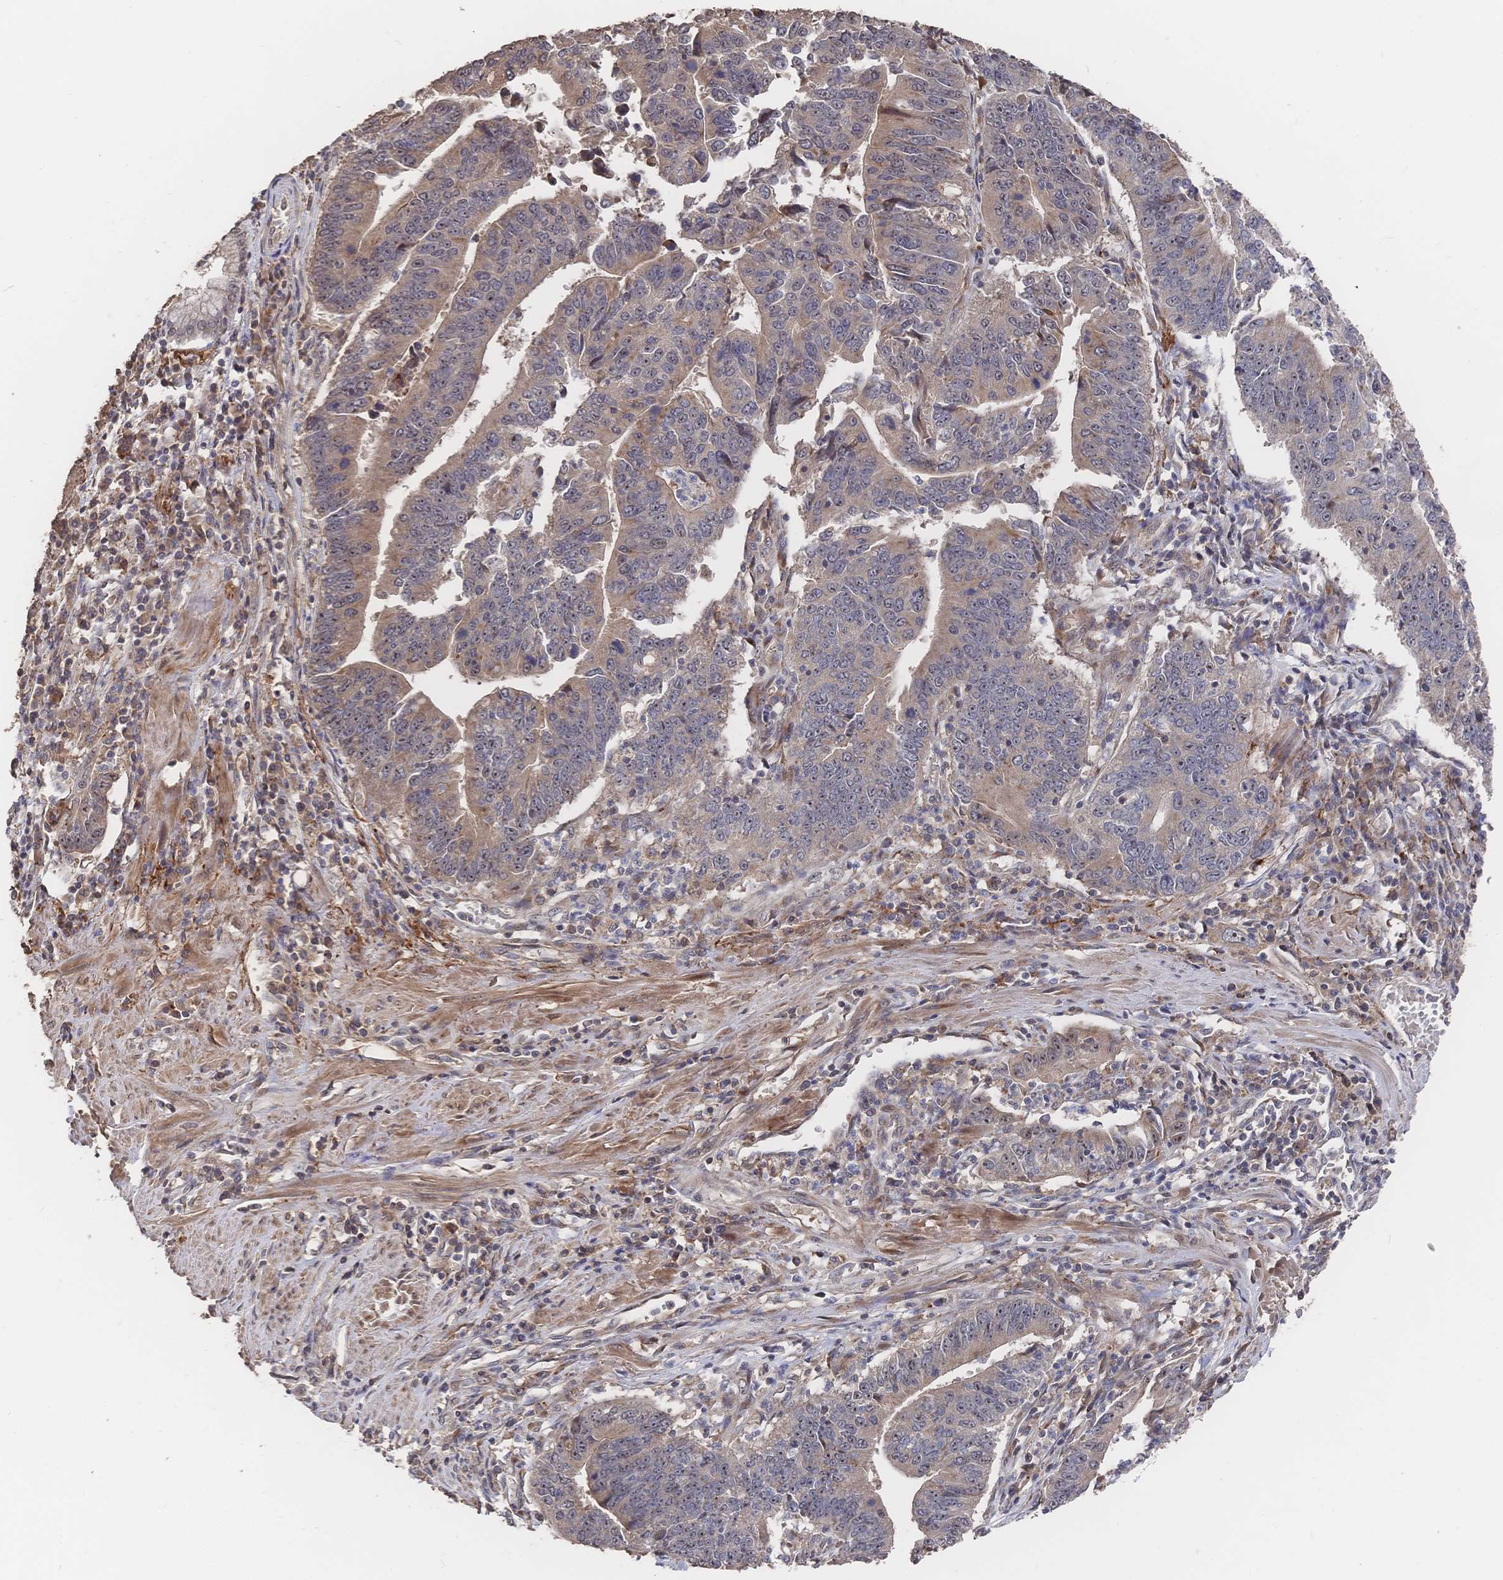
{"staining": {"intensity": "weak", "quantity": ">75%", "location": "cytoplasmic/membranous,nuclear"}, "tissue": "stomach cancer", "cell_type": "Tumor cells", "image_type": "cancer", "snomed": [{"axis": "morphology", "description": "Adenocarcinoma, NOS"}, {"axis": "topography", "description": "Stomach"}], "caption": "An IHC photomicrograph of neoplastic tissue is shown. Protein staining in brown shows weak cytoplasmic/membranous and nuclear positivity in stomach cancer (adenocarcinoma) within tumor cells. The staining is performed using DAB (3,3'-diaminobenzidine) brown chromogen to label protein expression. The nuclei are counter-stained blue using hematoxylin.", "gene": "DNAJA4", "patient": {"sex": "male", "age": 59}}